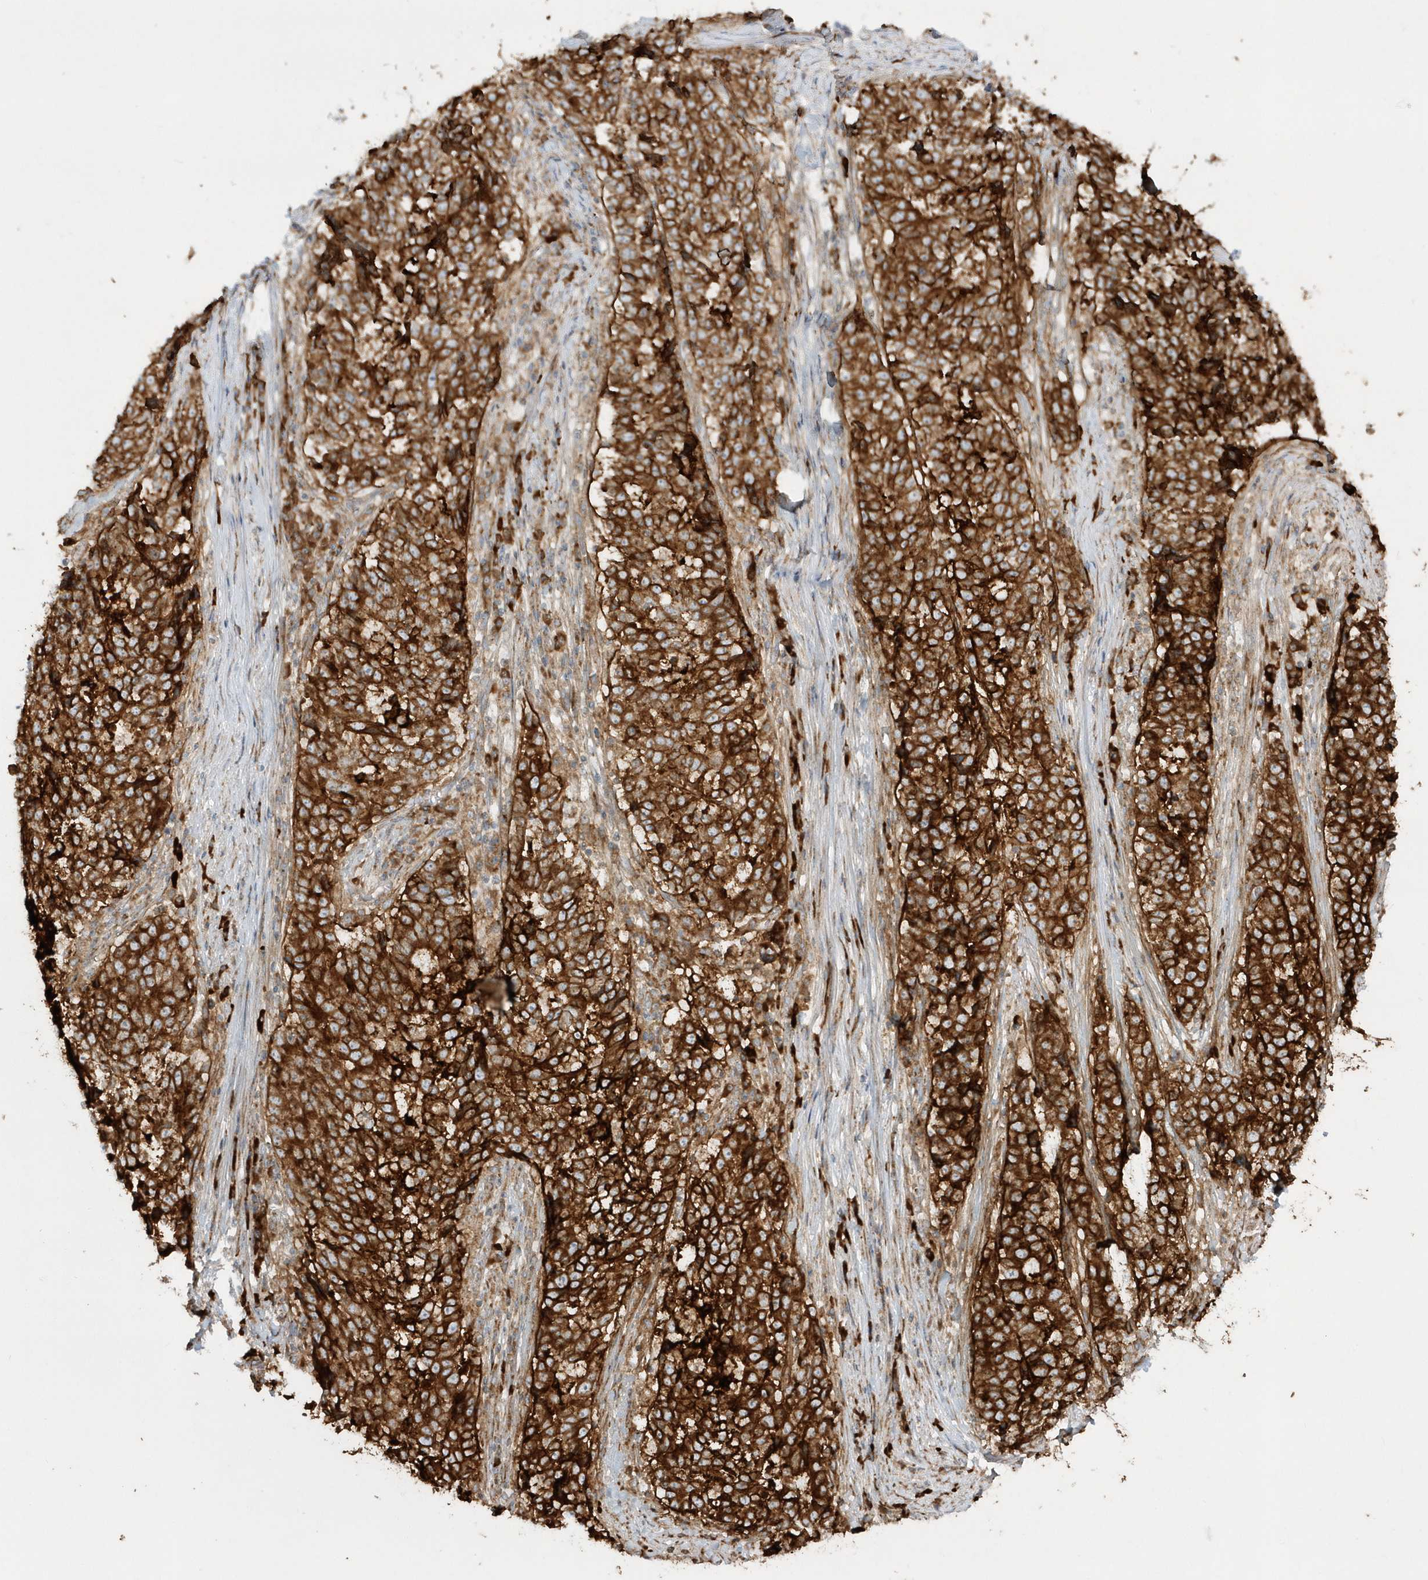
{"staining": {"intensity": "strong", "quantity": ">75%", "location": "cytoplasmic/membranous"}, "tissue": "stomach cancer", "cell_type": "Tumor cells", "image_type": "cancer", "snomed": [{"axis": "morphology", "description": "Adenocarcinoma, NOS"}, {"axis": "topography", "description": "Stomach"}], "caption": "This is a micrograph of IHC staining of stomach cancer, which shows strong expression in the cytoplasmic/membranous of tumor cells.", "gene": "SH3BP2", "patient": {"sex": "male", "age": 59}}